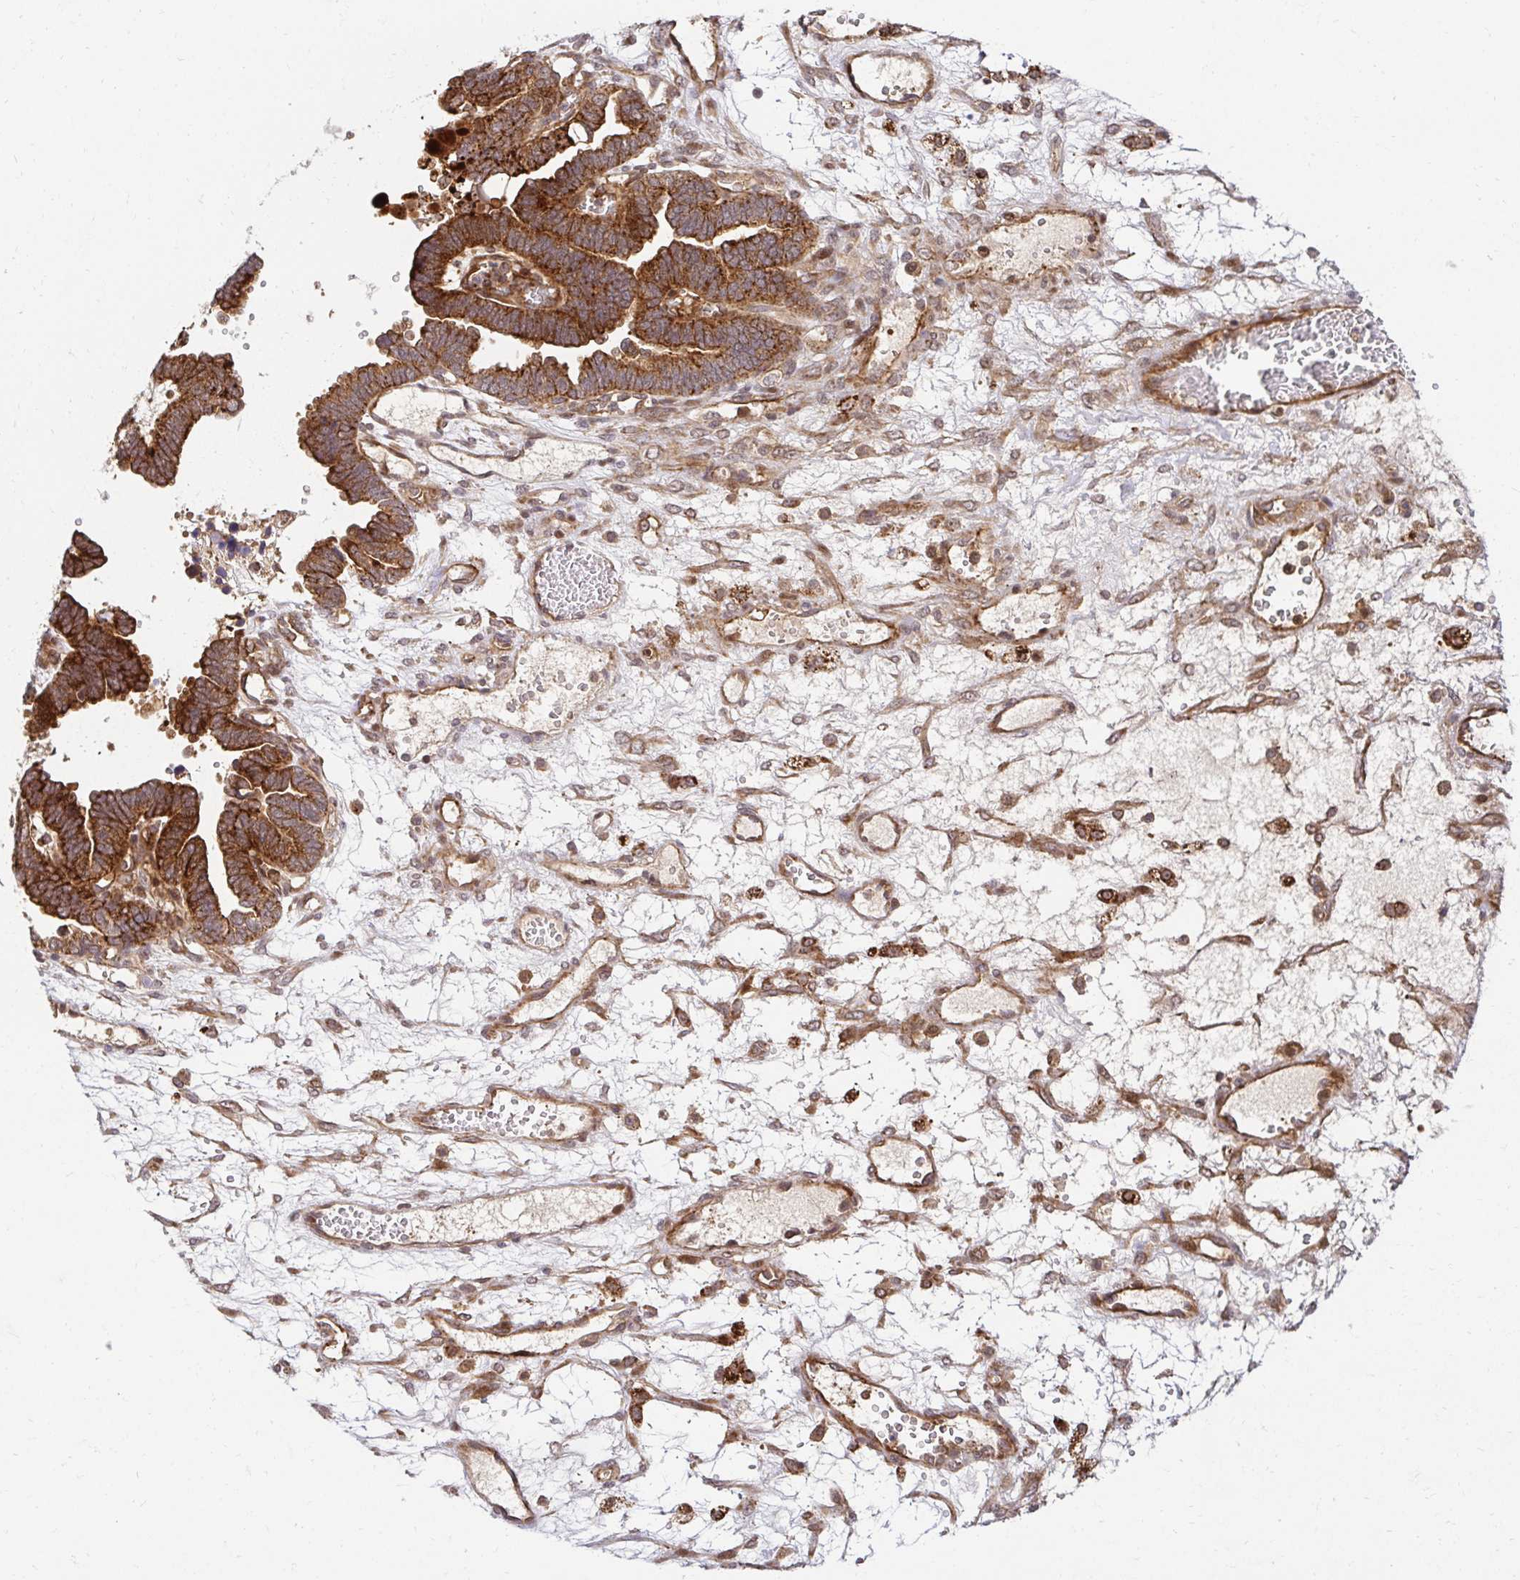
{"staining": {"intensity": "moderate", "quantity": ">75%", "location": "cytoplasmic/membranous"}, "tissue": "ovarian cancer", "cell_type": "Tumor cells", "image_type": "cancer", "snomed": [{"axis": "morphology", "description": "Cystadenocarcinoma, serous, NOS"}, {"axis": "topography", "description": "Ovary"}], "caption": "About >75% of tumor cells in human serous cystadenocarcinoma (ovarian) show moderate cytoplasmic/membranous protein staining as visualized by brown immunohistochemical staining.", "gene": "PSMA4", "patient": {"sex": "female", "age": 51}}